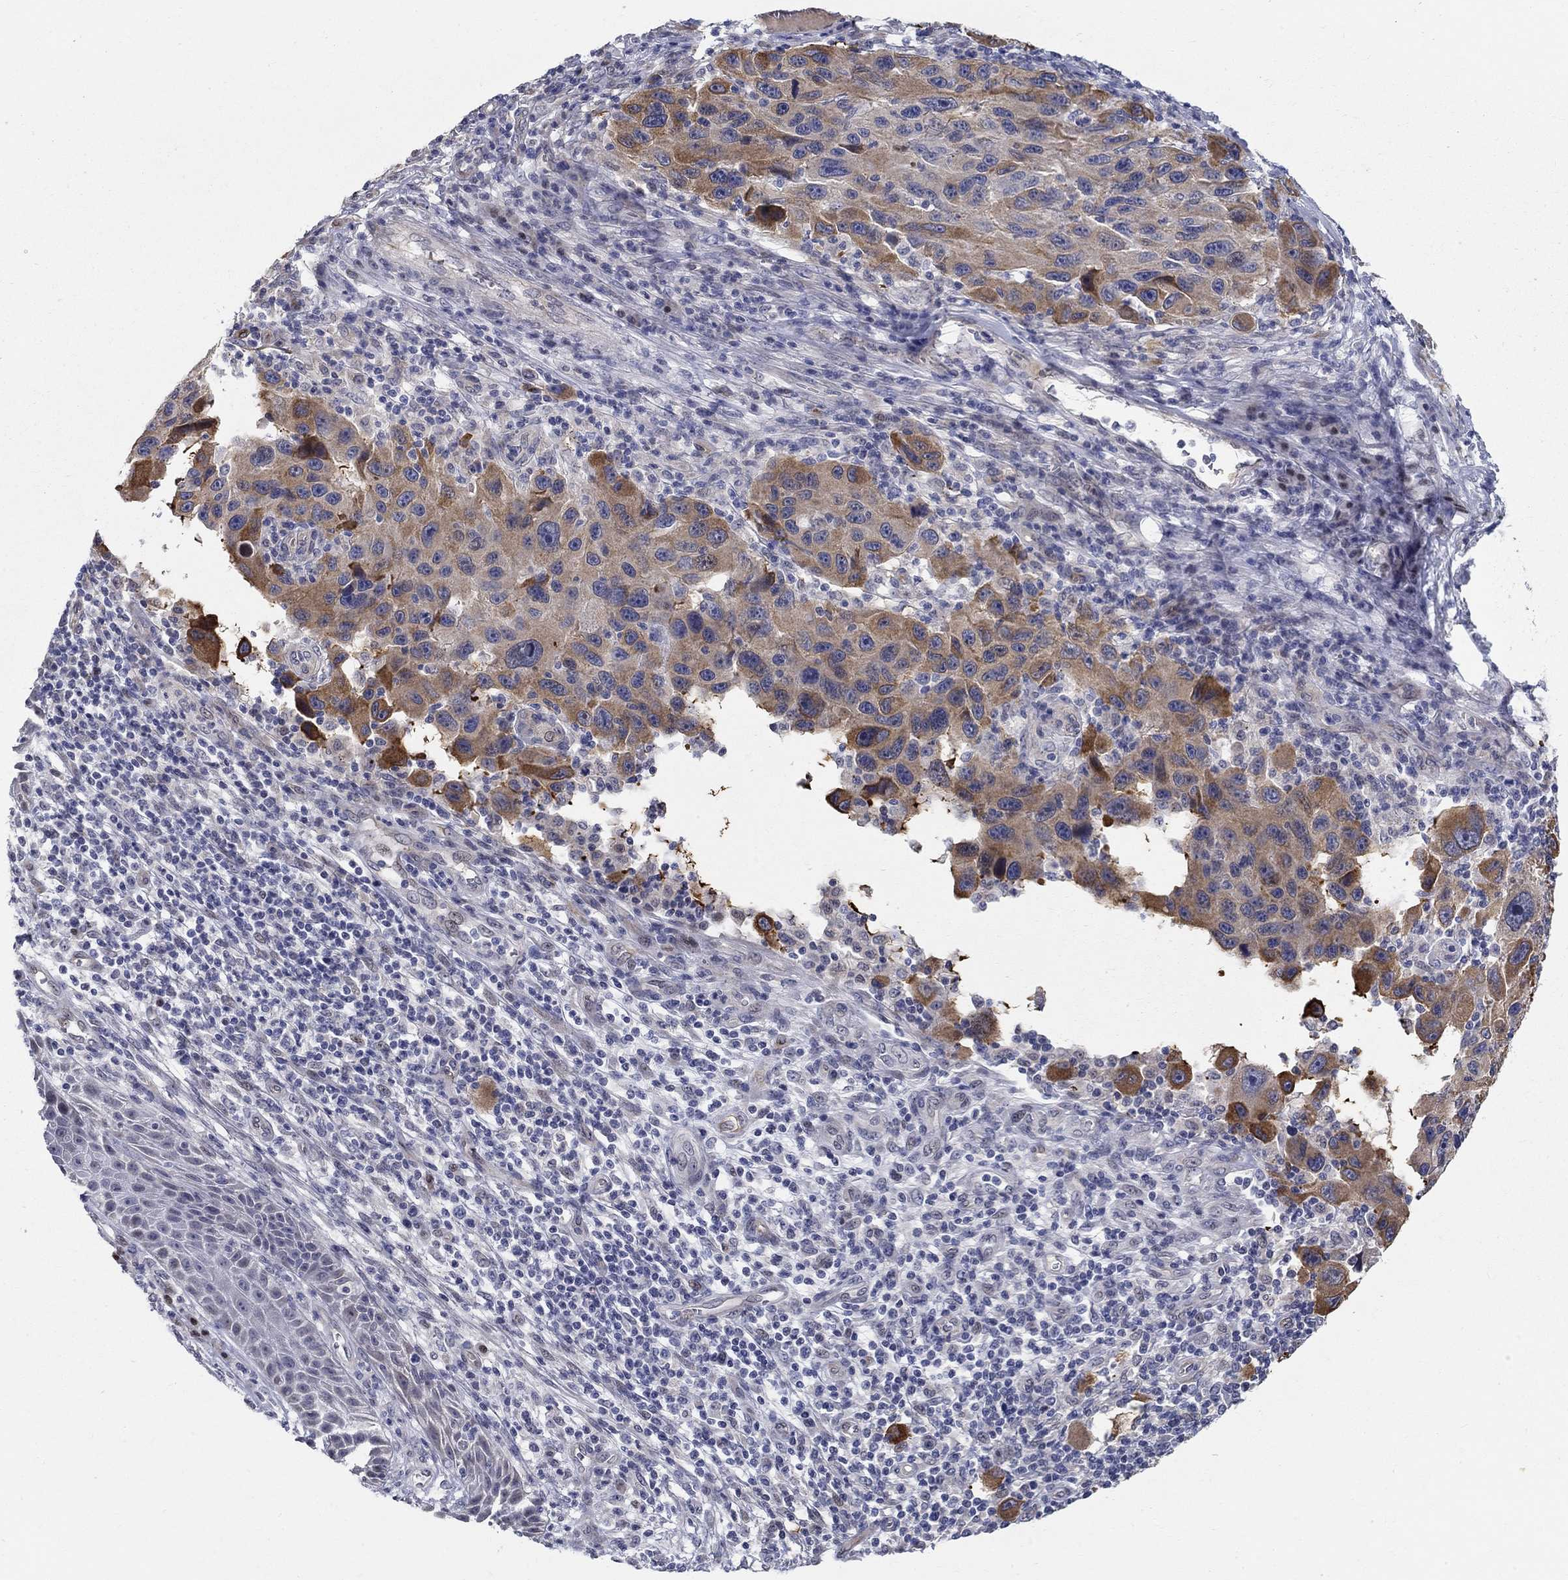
{"staining": {"intensity": "moderate", "quantity": "25%-75%", "location": "cytoplasmic/membranous"}, "tissue": "melanoma", "cell_type": "Tumor cells", "image_type": "cancer", "snomed": [{"axis": "morphology", "description": "Malignant melanoma, NOS"}, {"axis": "topography", "description": "Skin"}], "caption": "The histopathology image shows a brown stain indicating the presence of a protein in the cytoplasmic/membranous of tumor cells in malignant melanoma.", "gene": "C16orf46", "patient": {"sex": "male", "age": 53}}